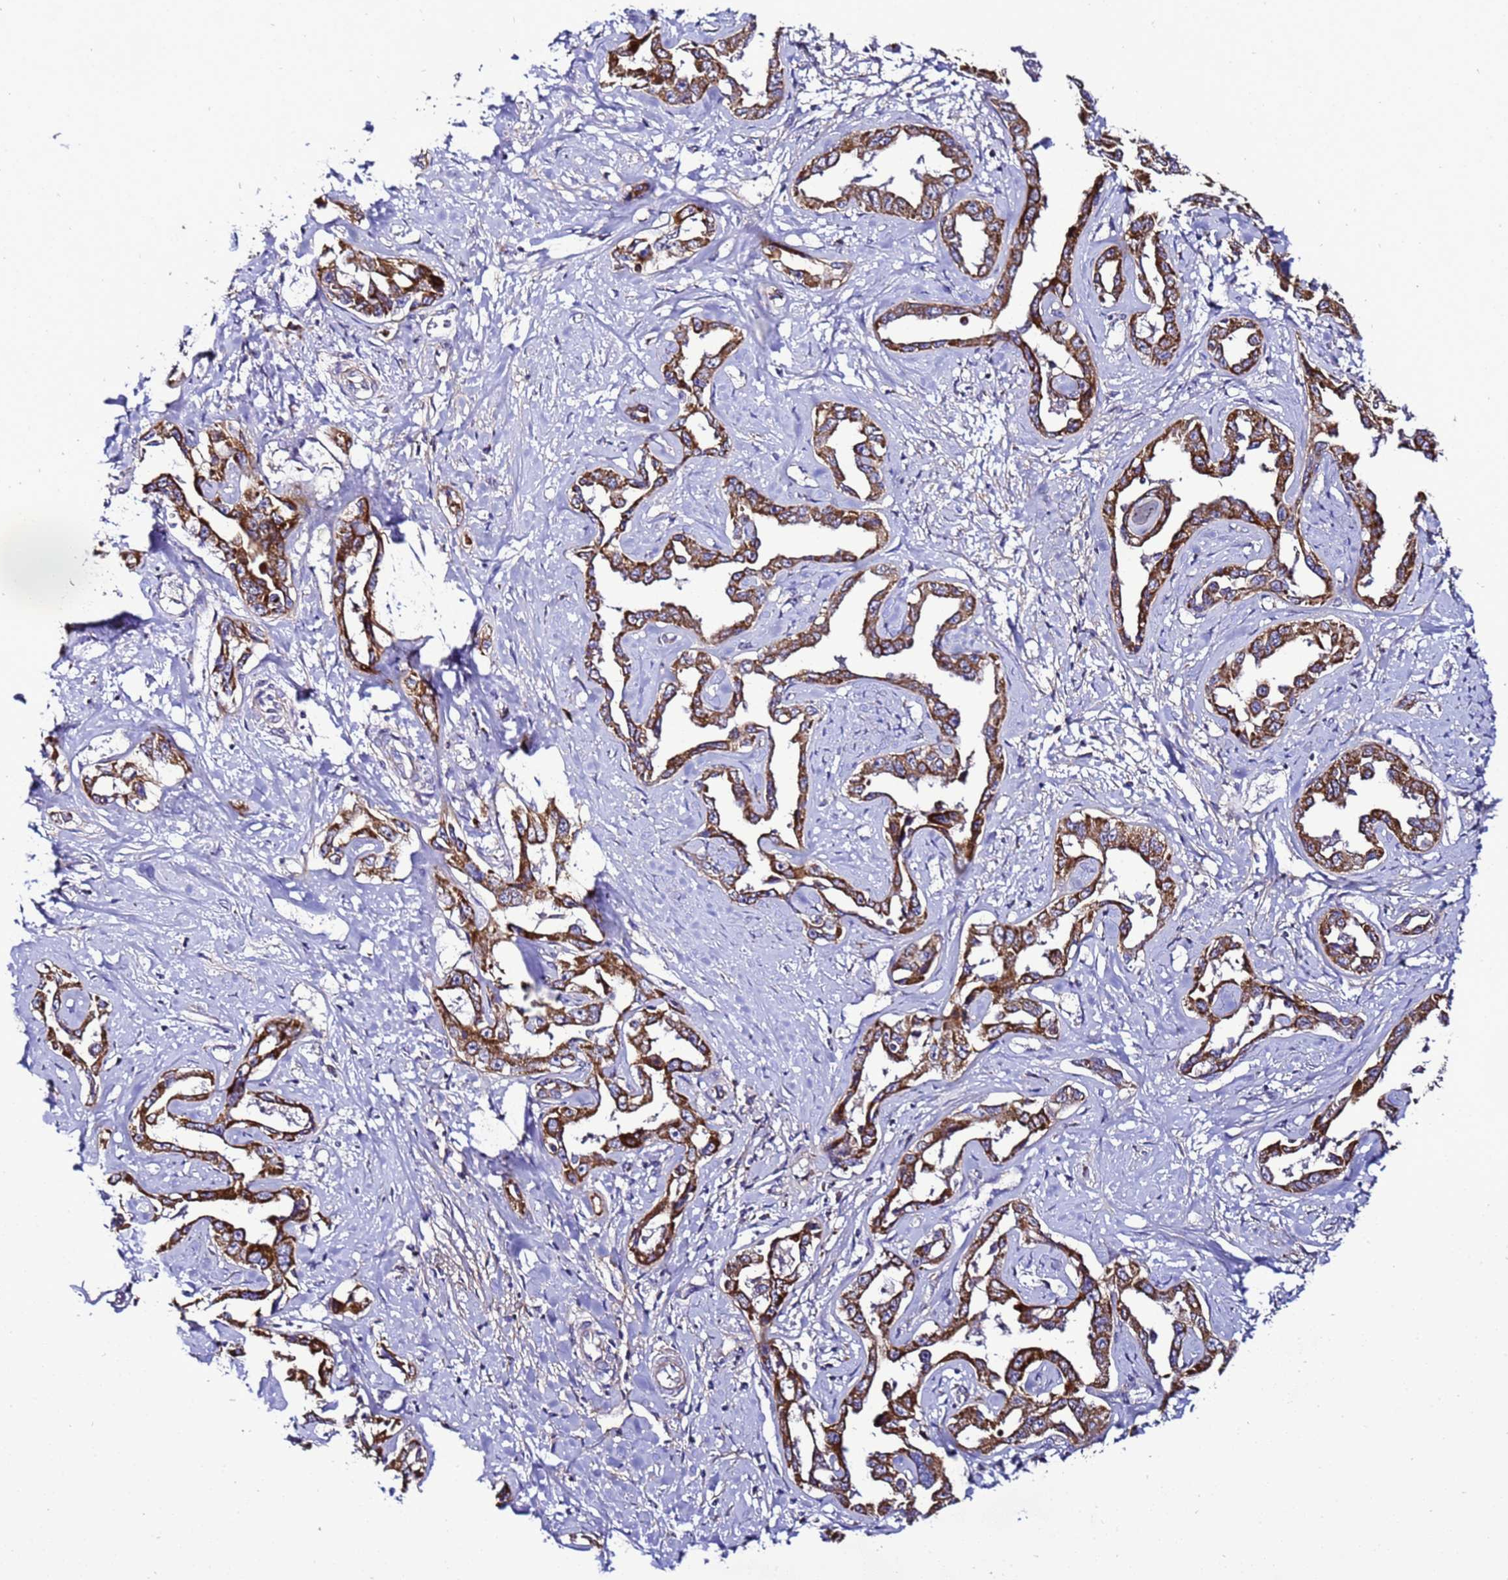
{"staining": {"intensity": "strong", "quantity": ">75%", "location": "cytoplasmic/membranous"}, "tissue": "liver cancer", "cell_type": "Tumor cells", "image_type": "cancer", "snomed": [{"axis": "morphology", "description": "Cholangiocarcinoma"}, {"axis": "topography", "description": "Liver"}], "caption": "Liver cholangiocarcinoma was stained to show a protein in brown. There is high levels of strong cytoplasmic/membranous staining in about >75% of tumor cells. (brown staining indicates protein expression, while blue staining denotes nuclei).", "gene": "HIGD2A", "patient": {"sex": "male", "age": 59}}